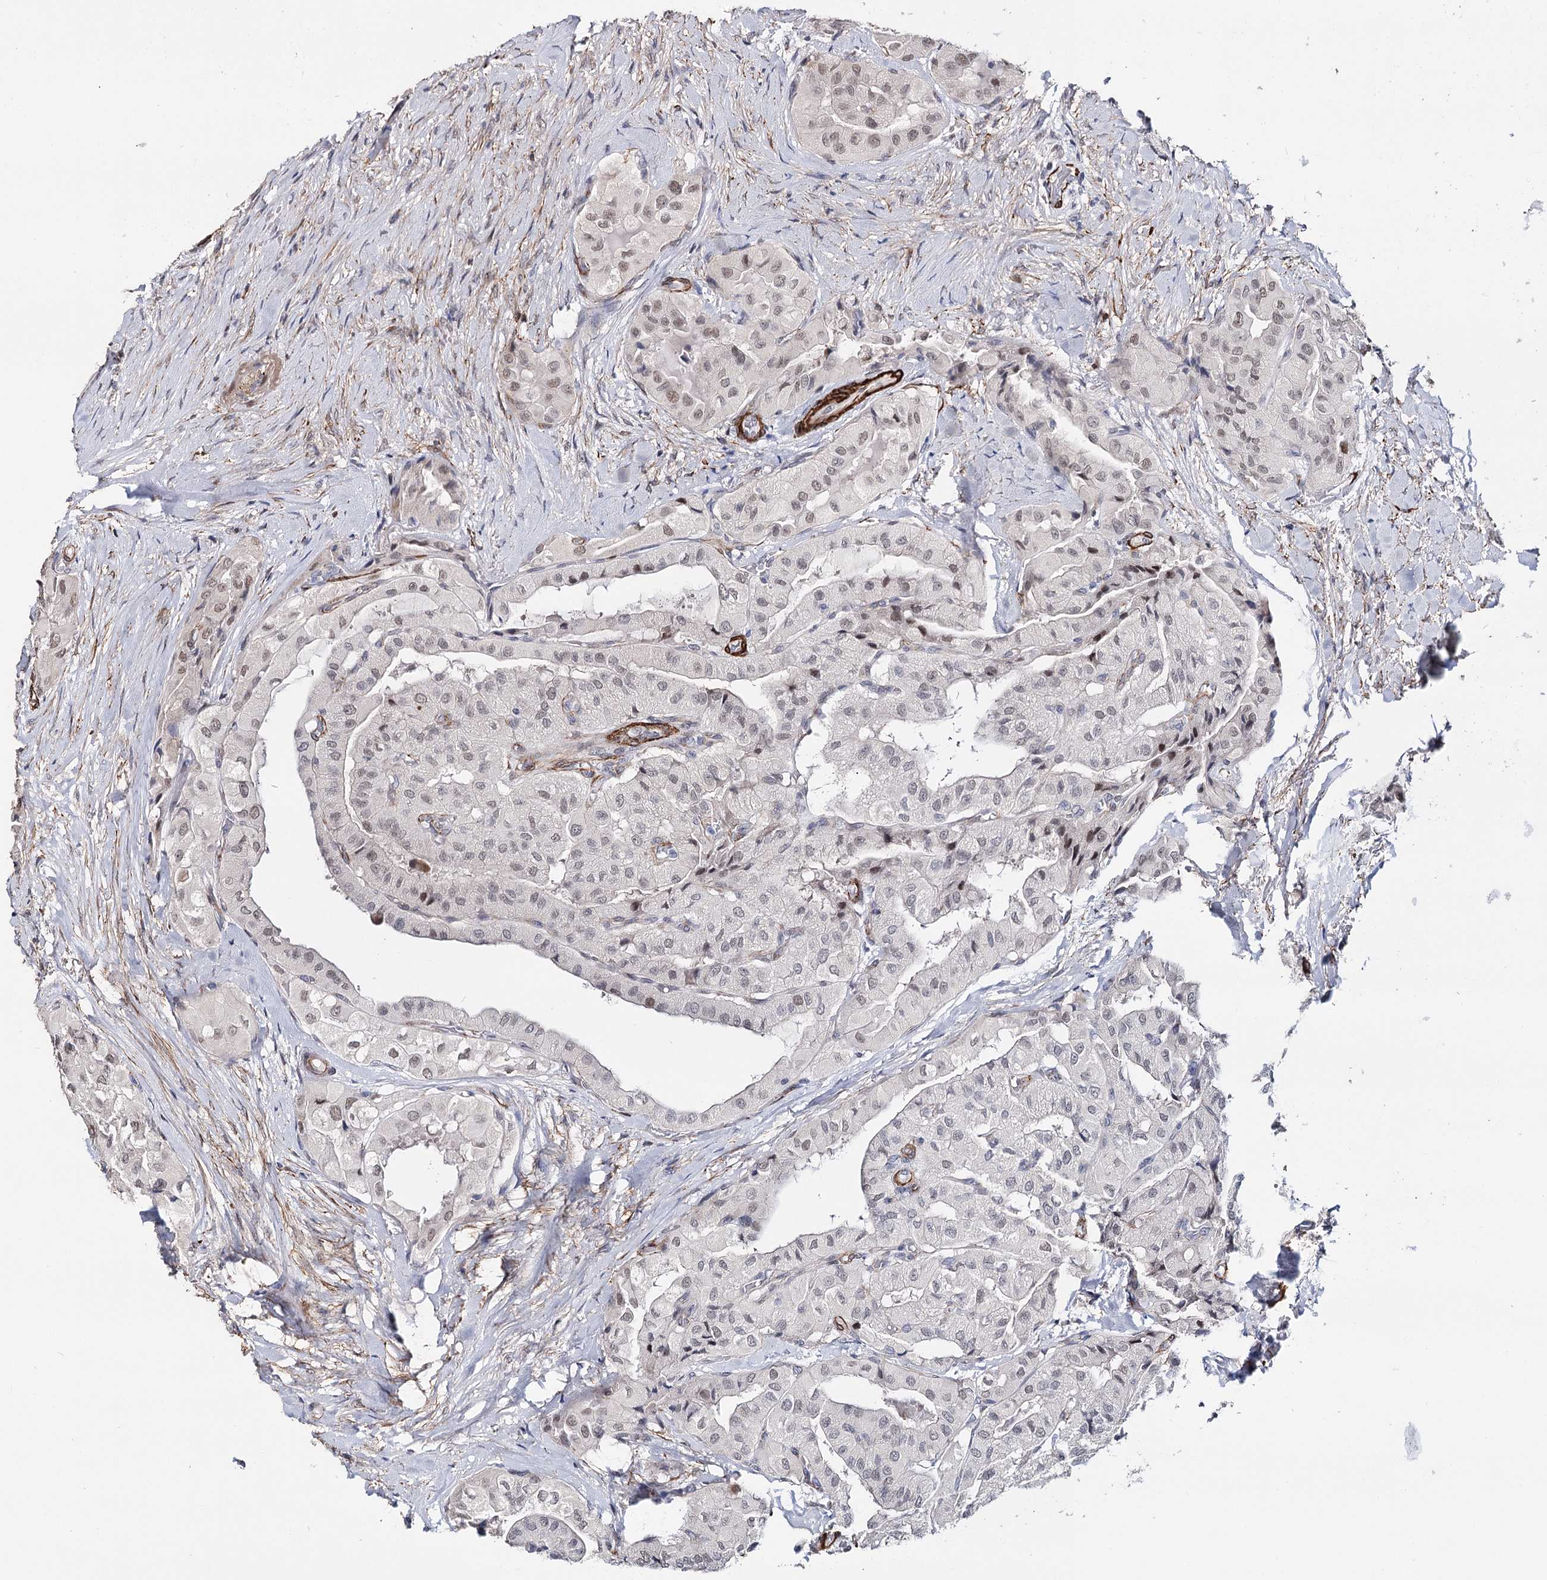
{"staining": {"intensity": "weak", "quantity": "25%-75%", "location": "nuclear"}, "tissue": "thyroid cancer", "cell_type": "Tumor cells", "image_type": "cancer", "snomed": [{"axis": "morphology", "description": "Papillary adenocarcinoma, NOS"}, {"axis": "topography", "description": "Thyroid gland"}], "caption": "IHC (DAB (3,3'-diaminobenzidine)) staining of human thyroid cancer (papillary adenocarcinoma) shows weak nuclear protein expression in about 25%-75% of tumor cells. (IHC, brightfield microscopy, high magnification).", "gene": "CFAP46", "patient": {"sex": "female", "age": 59}}